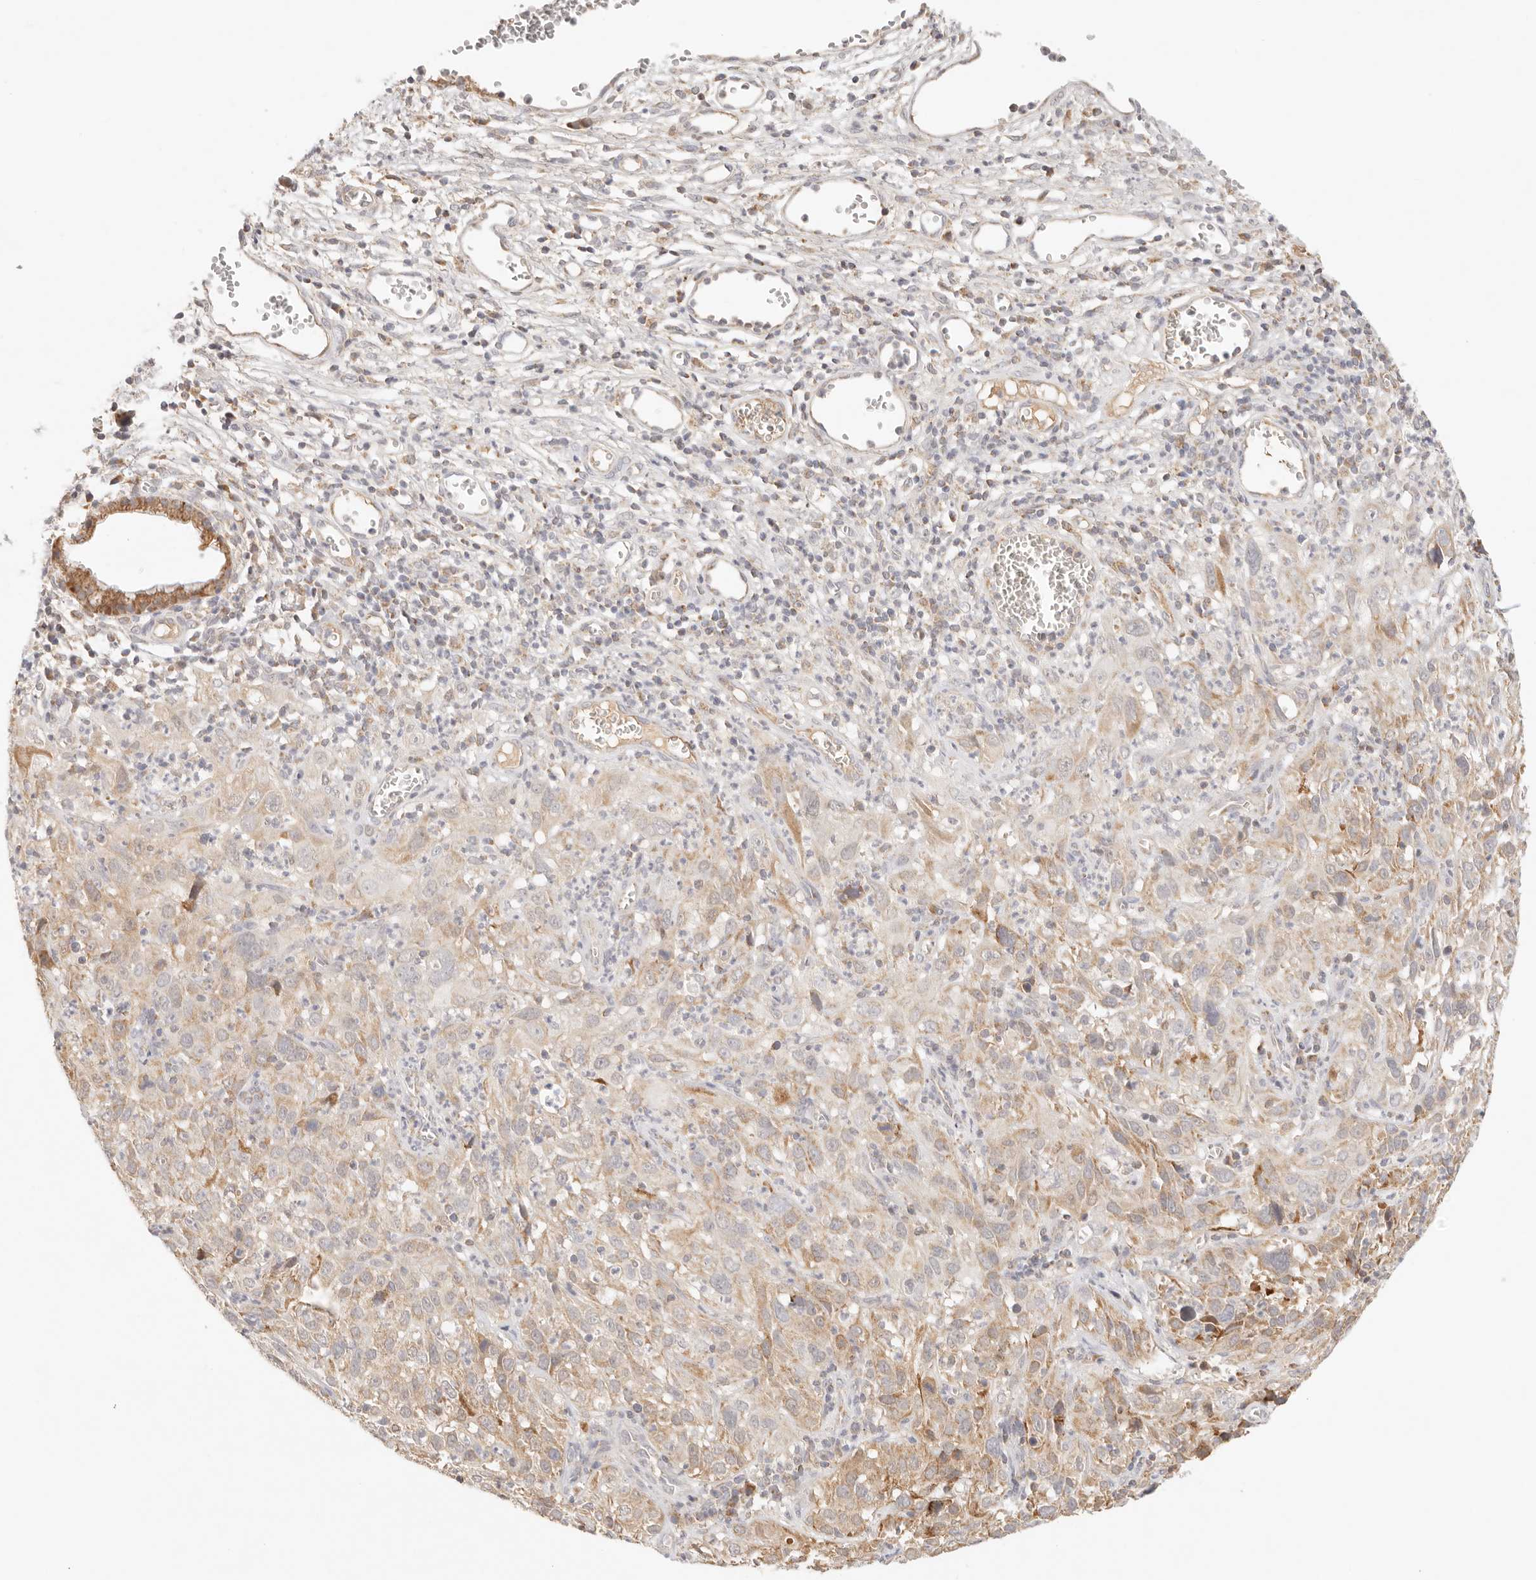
{"staining": {"intensity": "moderate", "quantity": ">75%", "location": "cytoplasmic/membranous"}, "tissue": "cervical cancer", "cell_type": "Tumor cells", "image_type": "cancer", "snomed": [{"axis": "morphology", "description": "Squamous cell carcinoma, NOS"}, {"axis": "topography", "description": "Cervix"}], "caption": "Immunohistochemistry (IHC) photomicrograph of neoplastic tissue: human cervical cancer (squamous cell carcinoma) stained using immunohistochemistry (IHC) shows medium levels of moderate protein expression localized specifically in the cytoplasmic/membranous of tumor cells, appearing as a cytoplasmic/membranous brown color.", "gene": "COA6", "patient": {"sex": "female", "age": 32}}